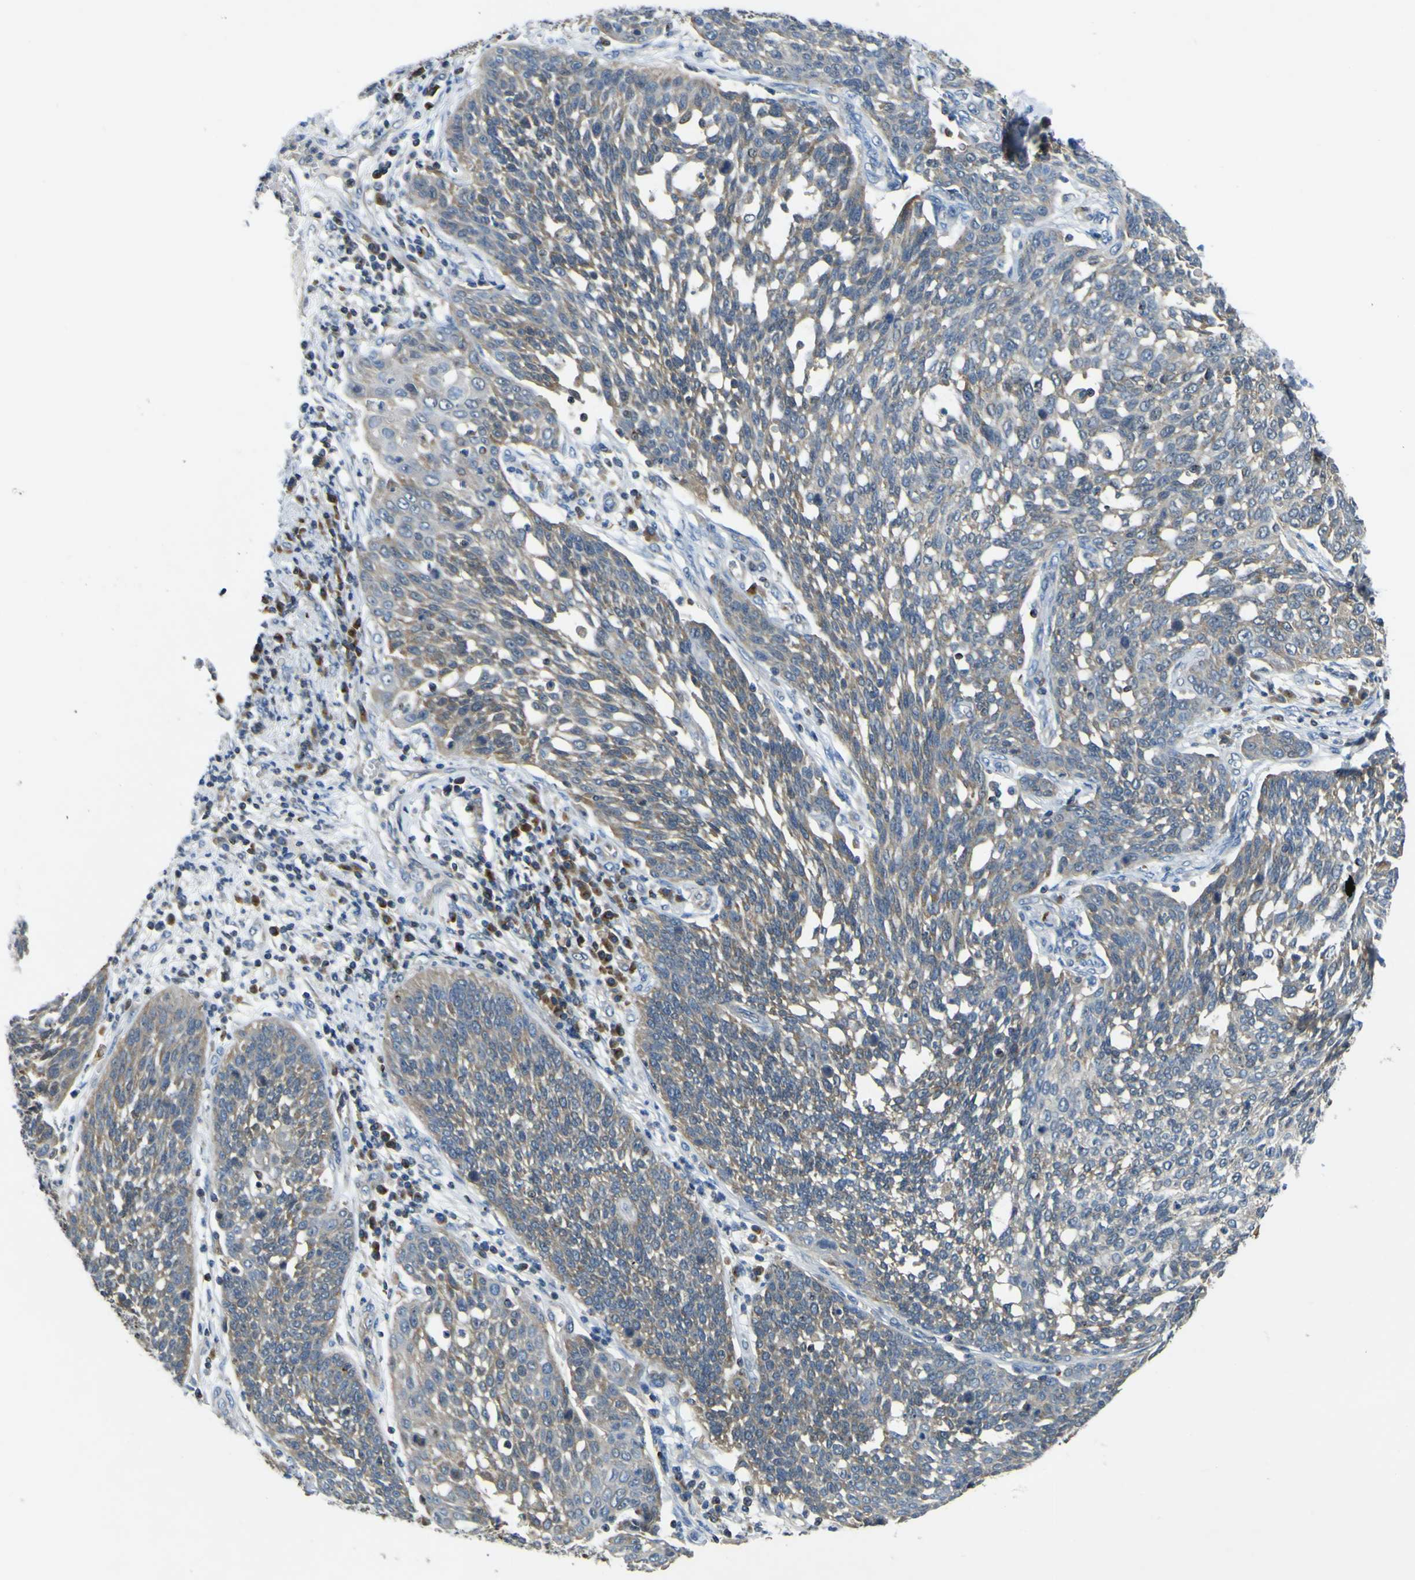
{"staining": {"intensity": "moderate", "quantity": "25%-75%", "location": "cytoplasmic/membranous"}, "tissue": "cervical cancer", "cell_type": "Tumor cells", "image_type": "cancer", "snomed": [{"axis": "morphology", "description": "Squamous cell carcinoma, NOS"}, {"axis": "topography", "description": "Cervix"}], "caption": "Immunohistochemistry (IHC) image of human cervical cancer (squamous cell carcinoma) stained for a protein (brown), which reveals medium levels of moderate cytoplasmic/membranous expression in about 25%-75% of tumor cells.", "gene": "EML2", "patient": {"sex": "female", "age": 34}}